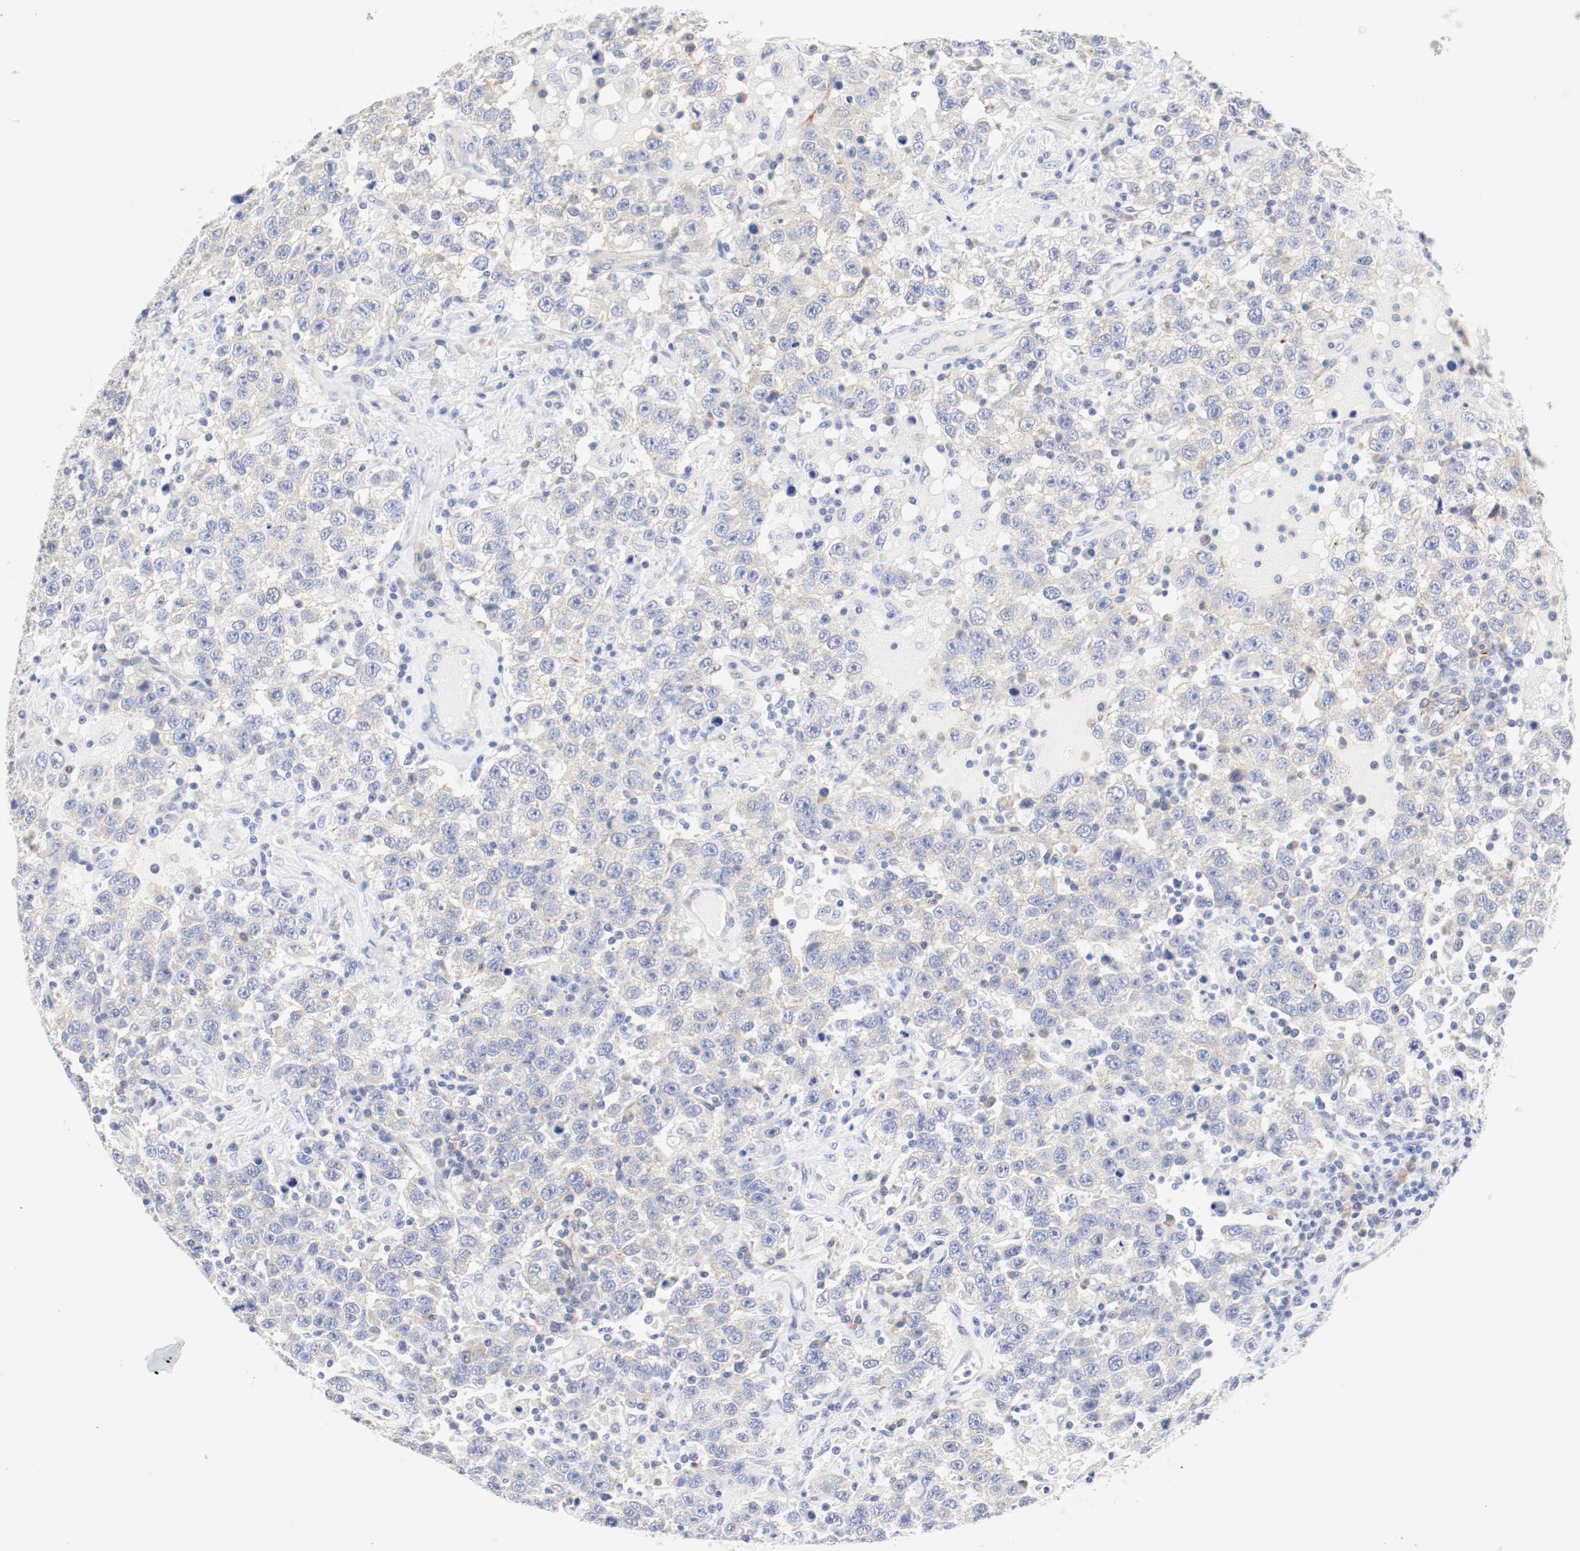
{"staining": {"intensity": "weak", "quantity": "25%-75%", "location": "cytoplasmic/membranous"}, "tissue": "testis cancer", "cell_type": "Tumor cells", "image_type": "cancer", "snomed": [{"axis": "morphology", "description": "Seminoma, NOS"}, {"axis": "topography", "description": "Testis"}], "caption": "About 25%-75% of tumor cells in testis cancer (seminoma) reveal weak cytoplasmic/membranous protein staining as visualized by brown immunohistochemical staining.", "gene": "GIT1", "patient": {"sex": "male", "age": 41}}